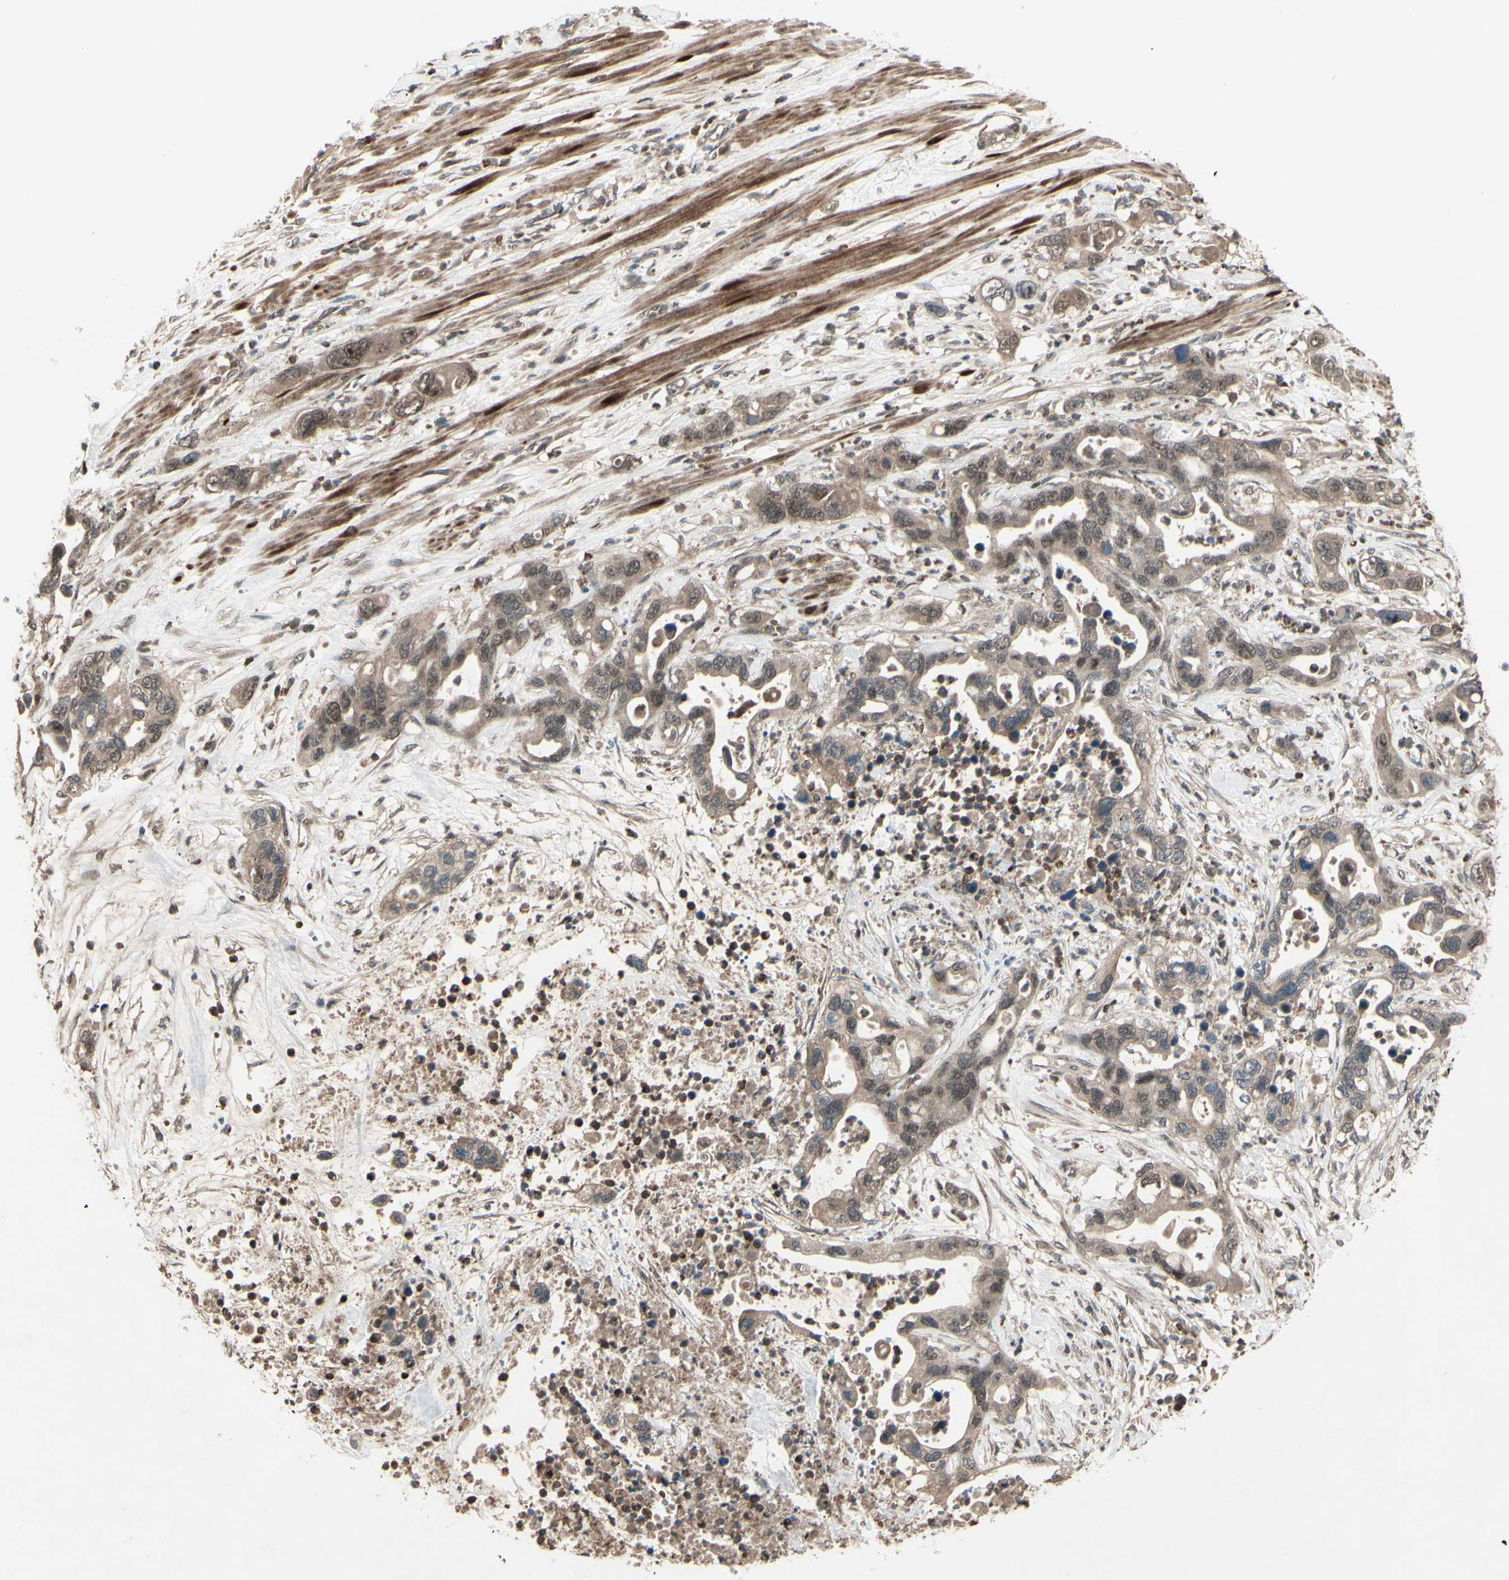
{"staining": {"intensity": "moderate", "quantity": ">75%", "location": "cytoplasmic/membranous,nuclear"}, "tissue": "pancreatic cancer", "cell_type": "Tumor cells", "image_type": "cancer", "snomed": [{"axis": "morphology", "description": "Adenocarcinoma, NOS"}, {"axis": "topography", "description": "Pancreas"}], "caption": "This micrograph demonstrates pancreatic cancer (adenocarcinoma) stained with immunohistochemistry (IHC) to label a protein in brown. The cytoplasmic/membranous and nuclear of tumor cells show moderate positivity for the protein. Nuclei are counter-stained blue.", "gene": "MLF2", "patient": {"sex": "female", "age": 71}}